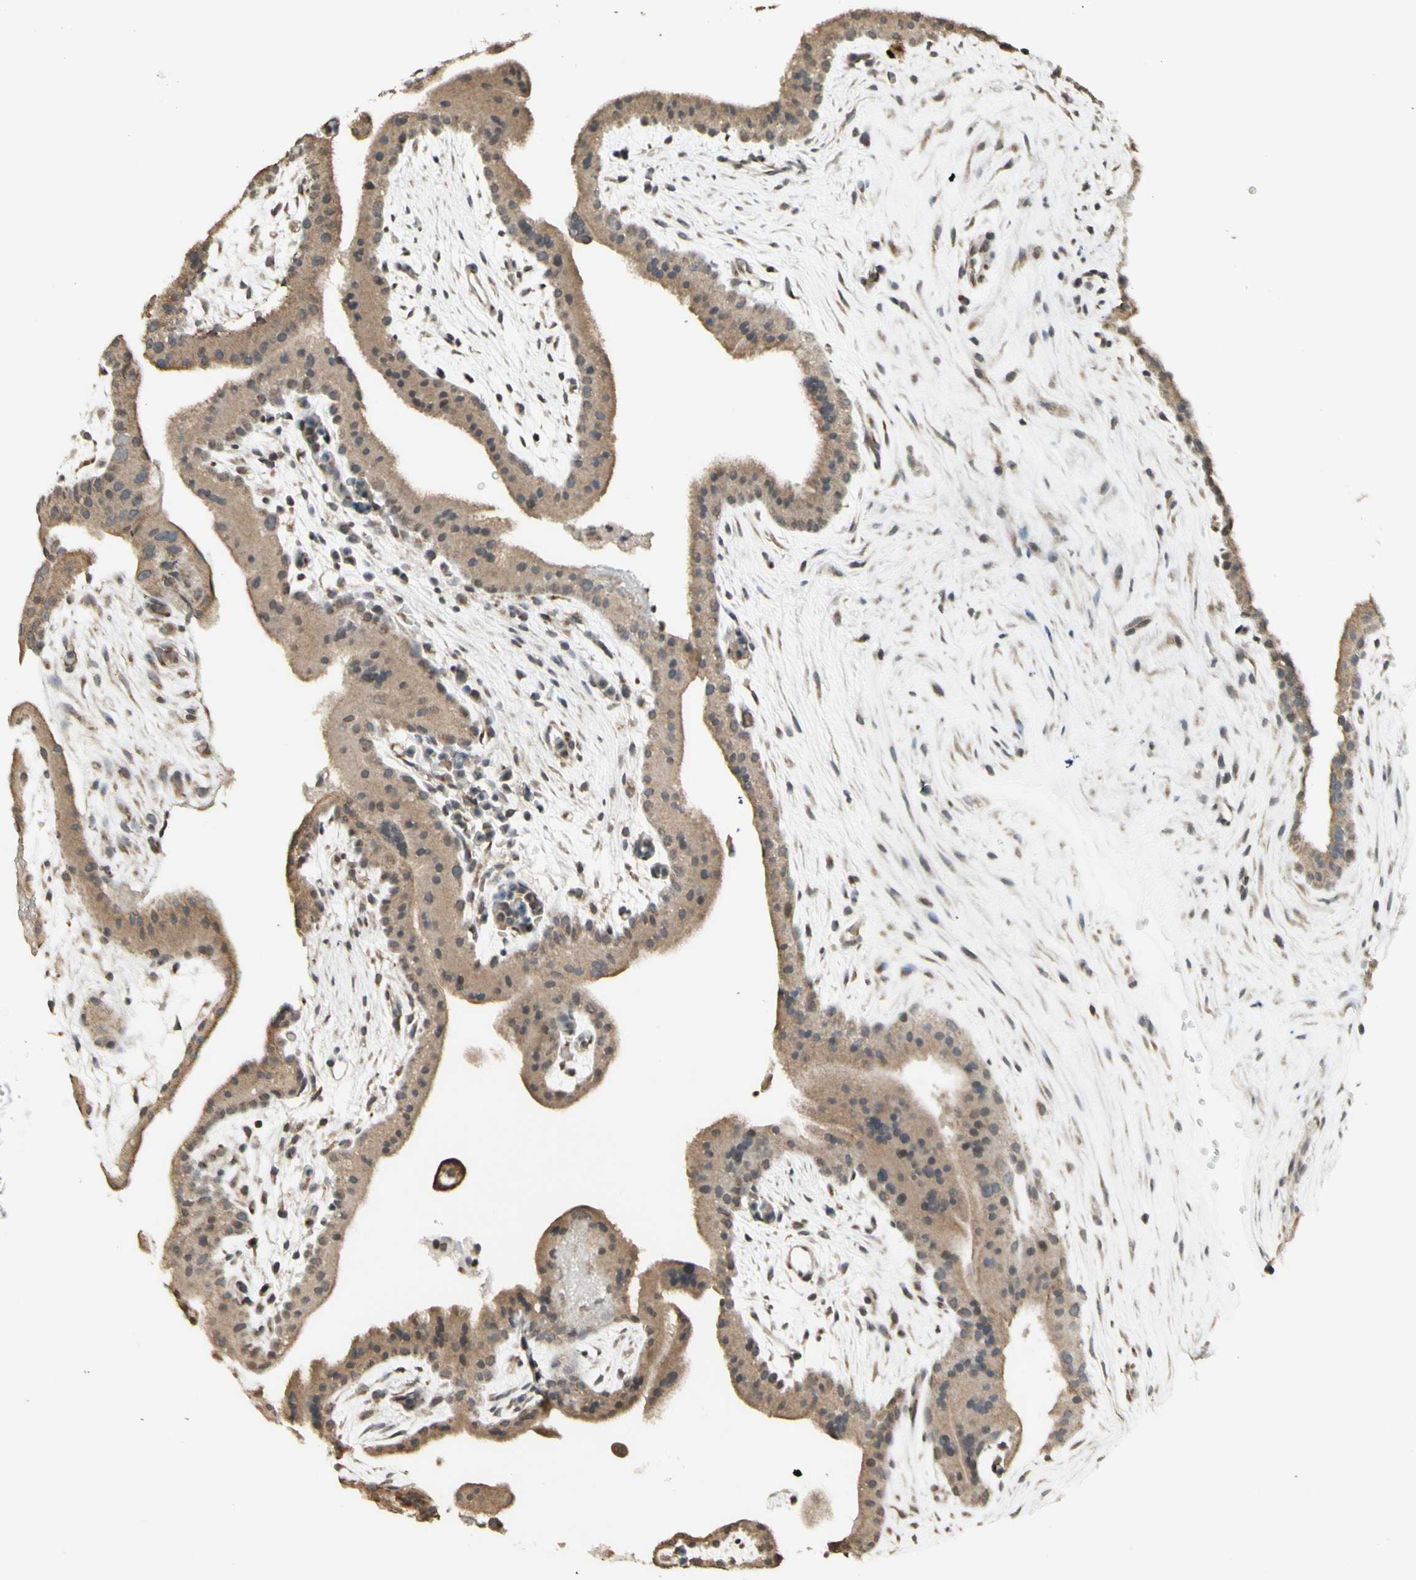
{"staining": {"intensity": "moderate", "quantity": ">75%", "location": "cytoplasmic/membranous"}, "tissue": "placenta", "cell_type": "Decidual cells", "image_type": "normal", "snomed": [{"axis": "morphology", "description": "Normal tissue, NOS"}, {"axis": "topography", "description": "Placenta"}], "caption": "Immunohistochemical staining of benign human placenta exhibits >75% levels of moderate cytoplasmic/membranous protein positivity in about >75% of decidual cells. The staining was performed using DAB, with brown indicating positive protein expression. Nuclei are stained blue with hematoxylin.", "gene": "CCNI", "patient": {"sex": "female", "age": 19}}